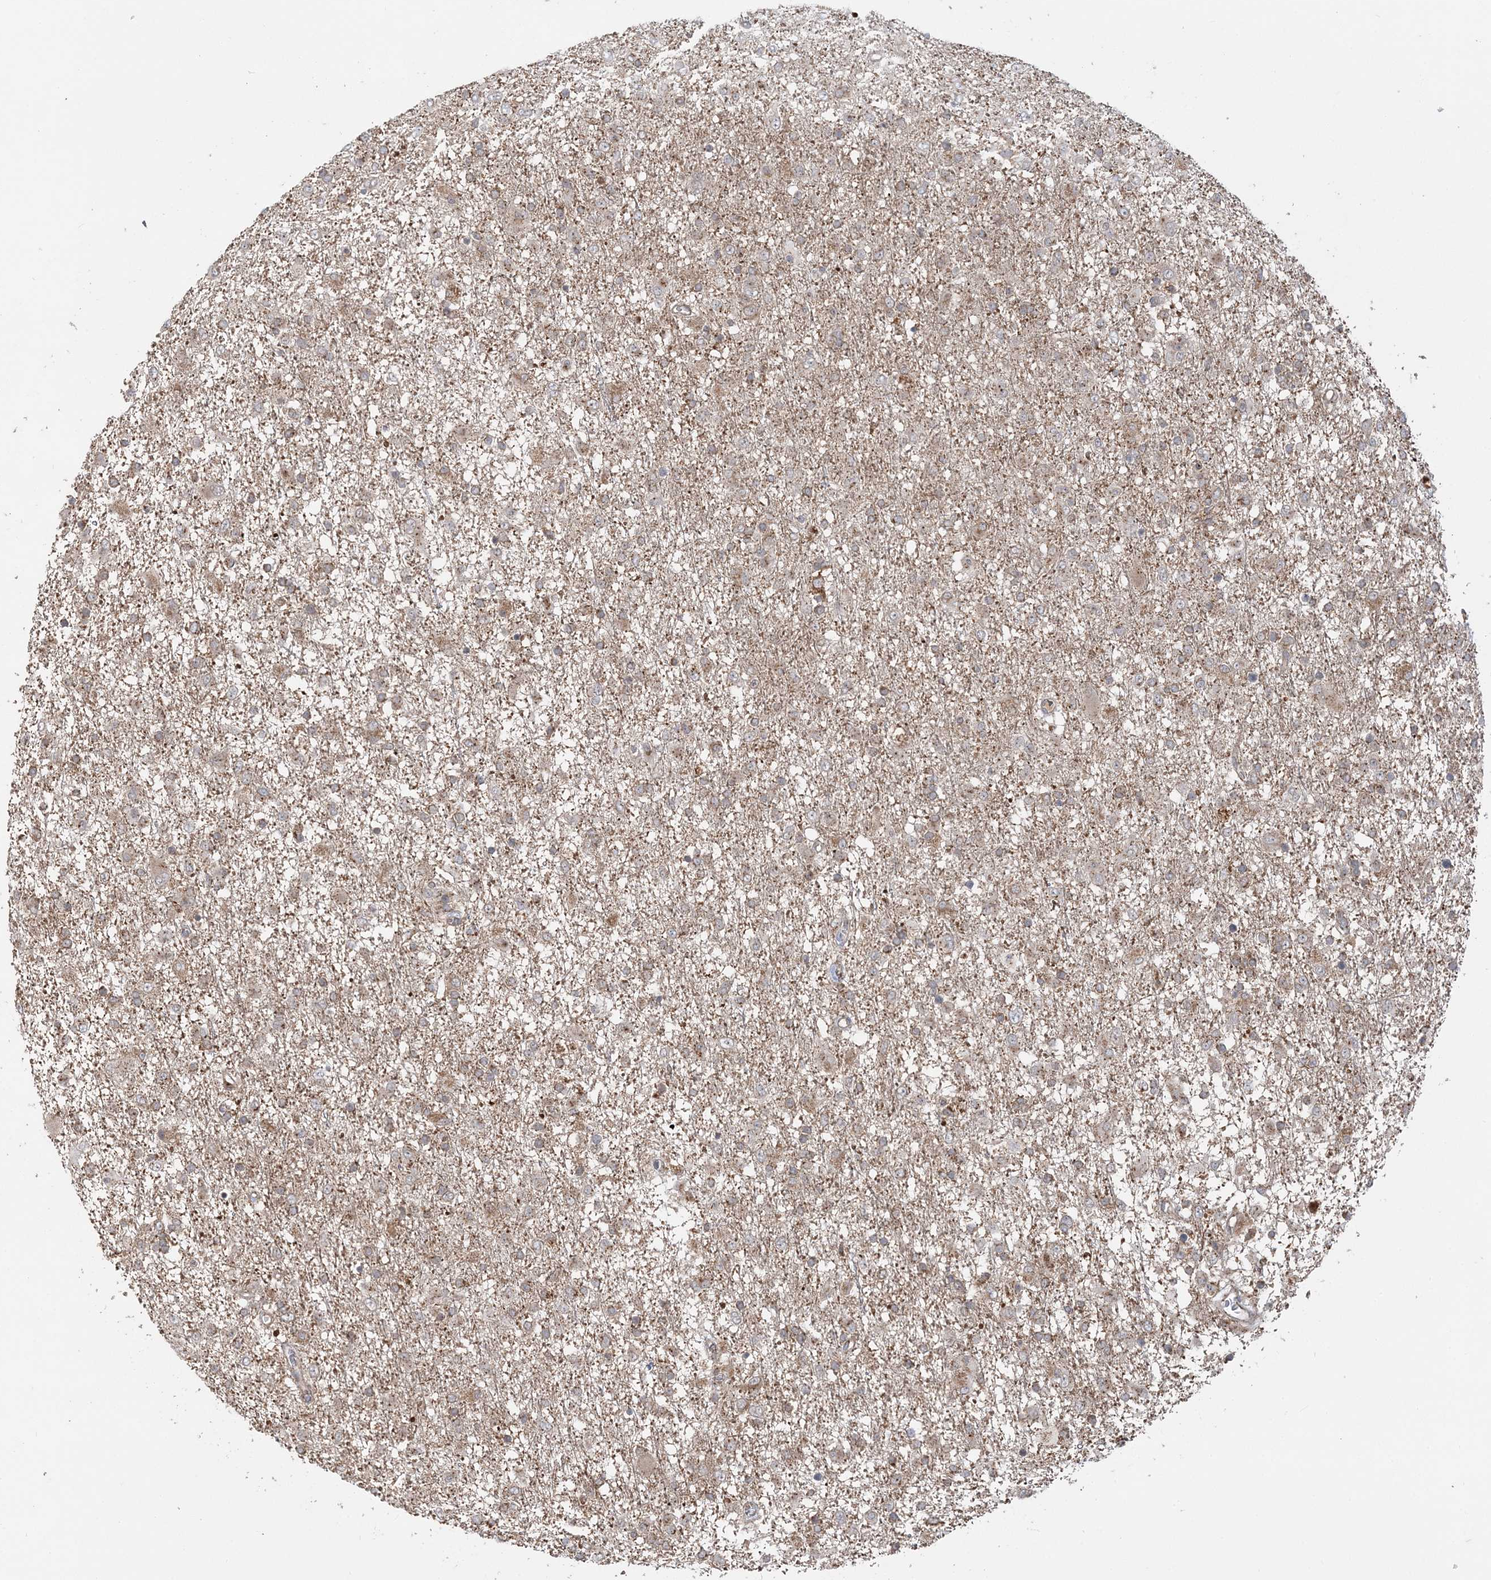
{"staining": {"intensity": "weak", "quantity": "25%-75%", "location": "cytoplasmic/membranous"}, "tissue": "glioma", "cell_type": "Tumor cells", "image_type": "cancer", "snomed": [{"axis": "morphology", "description": "Glioma, malignant, Low grade"}, {"axis": "topography", "description": "Brain"}], "caption": "Immunohistochemical staining of human glioma demonstrates weak cytoplasmic/membranous protein positivity in about 25%-75% of tumor cells. The staining is performed using DAB brown chromogen to label protein expression. The nuclei are counter-stained blue using hematoxylin.", "gene": "ABCC3", "patient": {"sex": "male", "age": 65}}